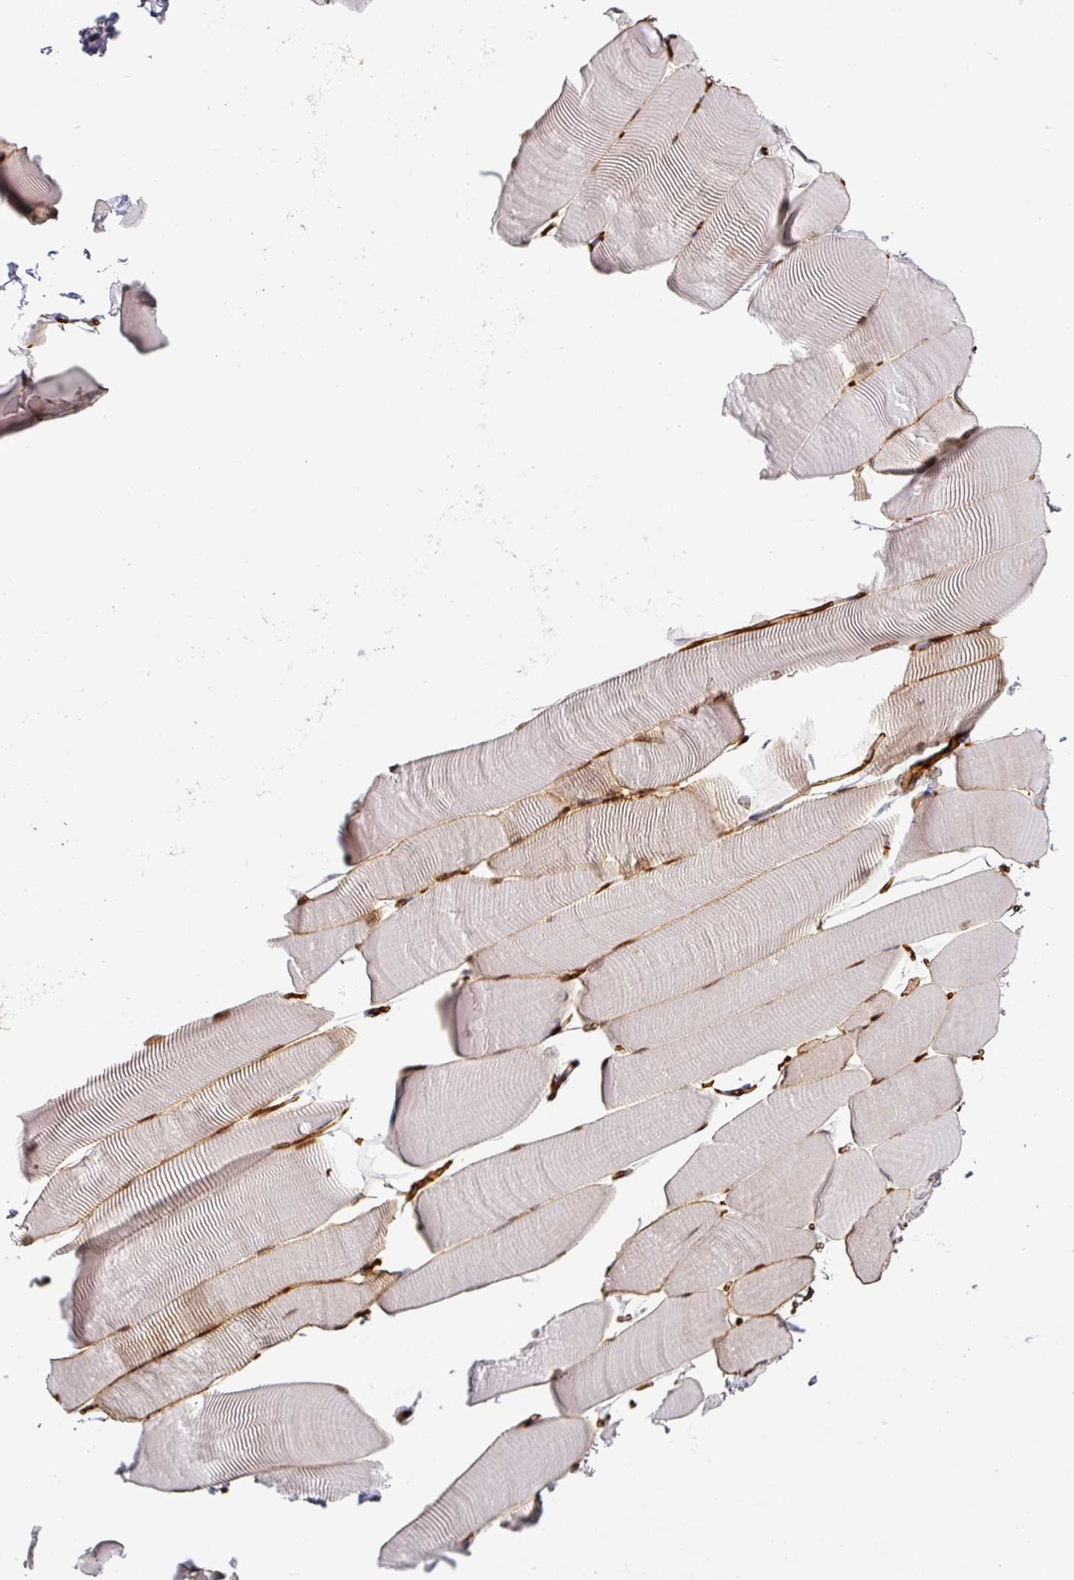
{"staining": {"intensity": "weak", "quantity": "<25%", "location": "cytoplasmic/membranous"}, "tissue": "skeletal muscle", "cell_type": "Myocytes", "image_type": "normal", "snomed": [{"axis": "morphology", "description": "Normal tissue, NOS"}, {"axis": "topography", "description": "Skeletal muscle"}], "caption": "Myocytes are negative for brown protein staining in normal skeletal muscle. (Stains: DAB (3,3'-diaminobenzidine) immunohistochemistry (IHC) with hematoxylin counter stain, Microscopy: brightfield microscopy at high magnification).", "gene": "PRODH2", "patient": {"sex": "male", "age": 25}}